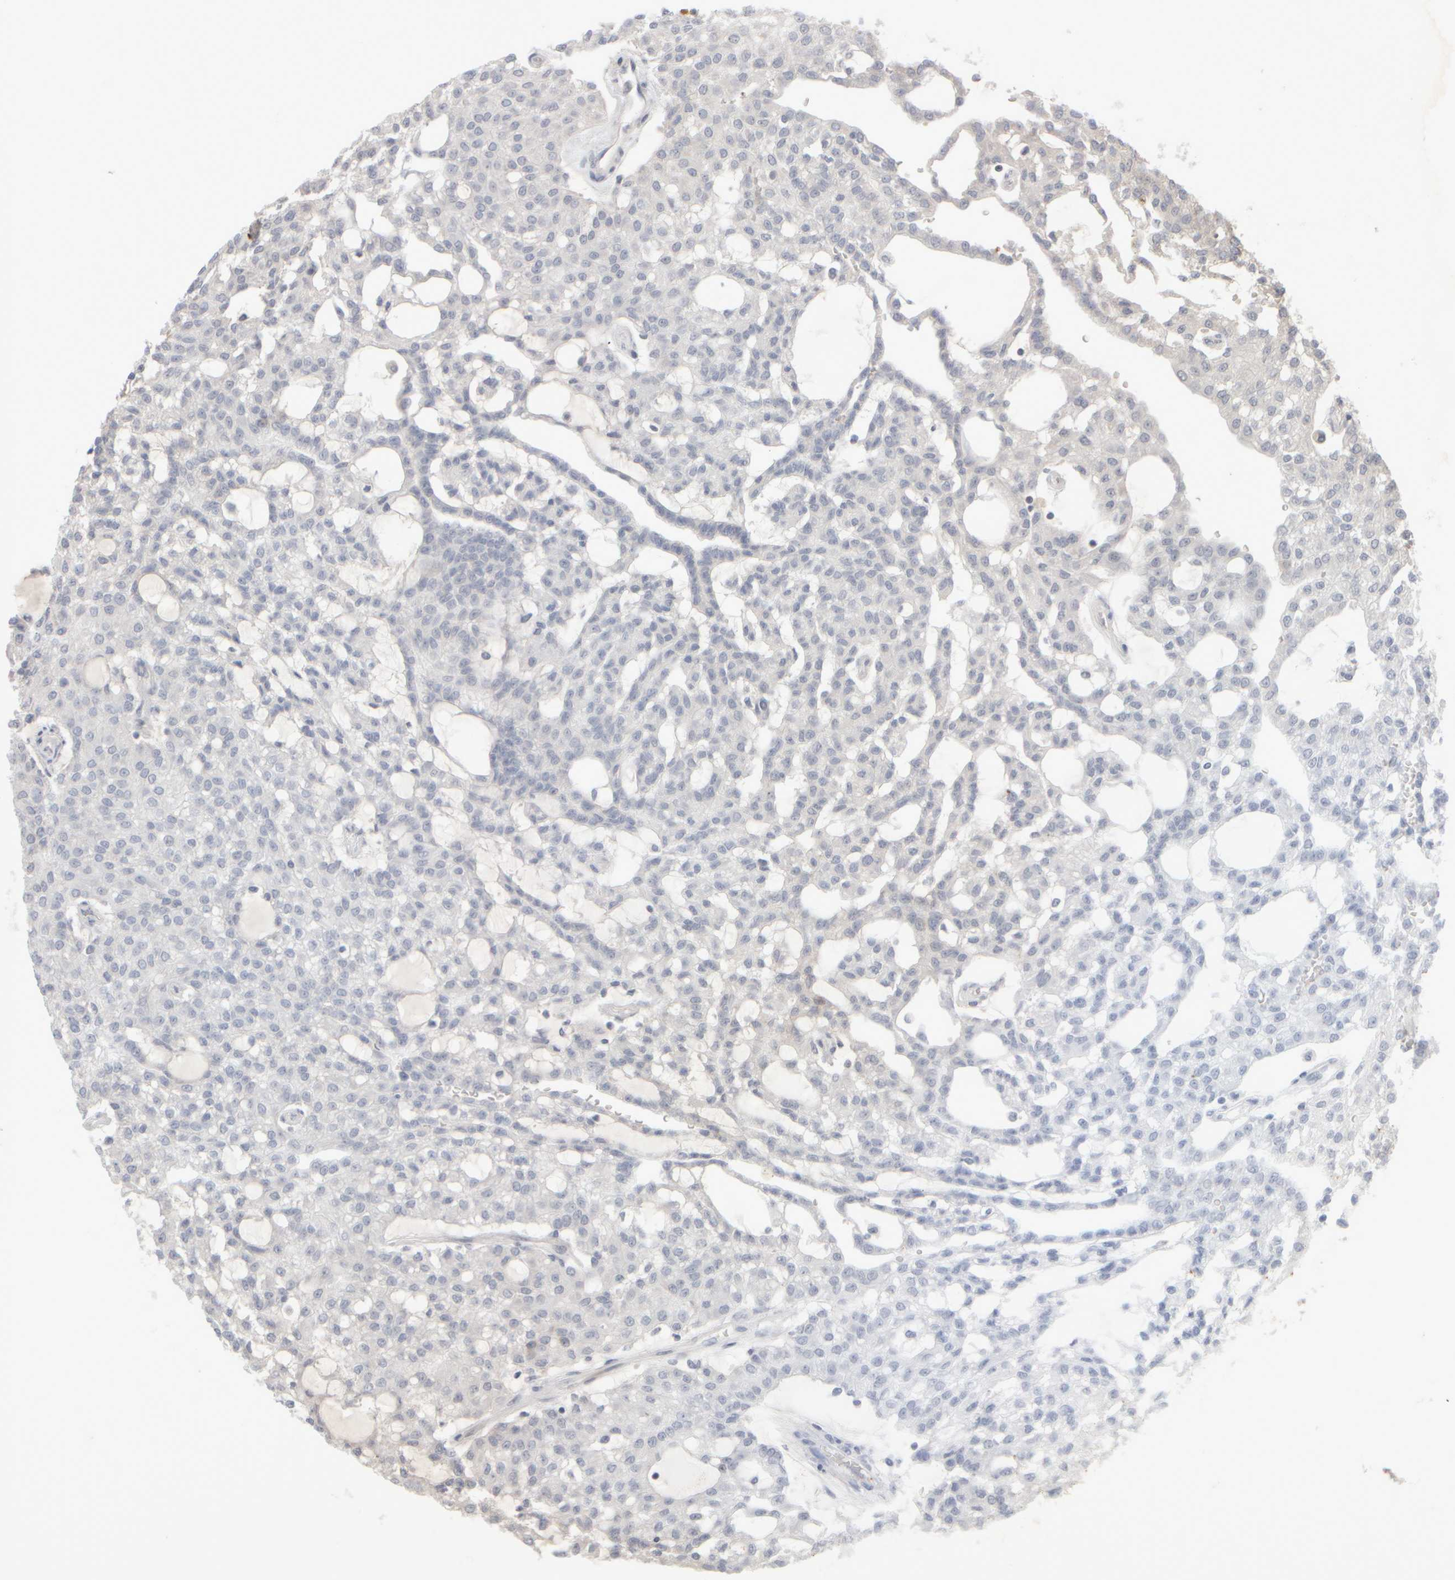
{"staining": {"intensity": "weak", "quantity": "<25%", "location": "cytoplasmic/membranous"}, "tissue": "renal cancer", "cell_type": "Tumor cells", "image_type": "cancer", "snomed": [{"axis": "morphology", "description": "Adenocarcinoma, NOS"}, {"axis": "topography", "description": "Kidney"}], "caption": "Immunohistochemistry (IHC) image of renal cancer (adenocarcinoma) stained for a protein (brown), which displays no staining in tumor cells.", "gene": "CHADL", "patient": {"sex": "male", "age": 63}}